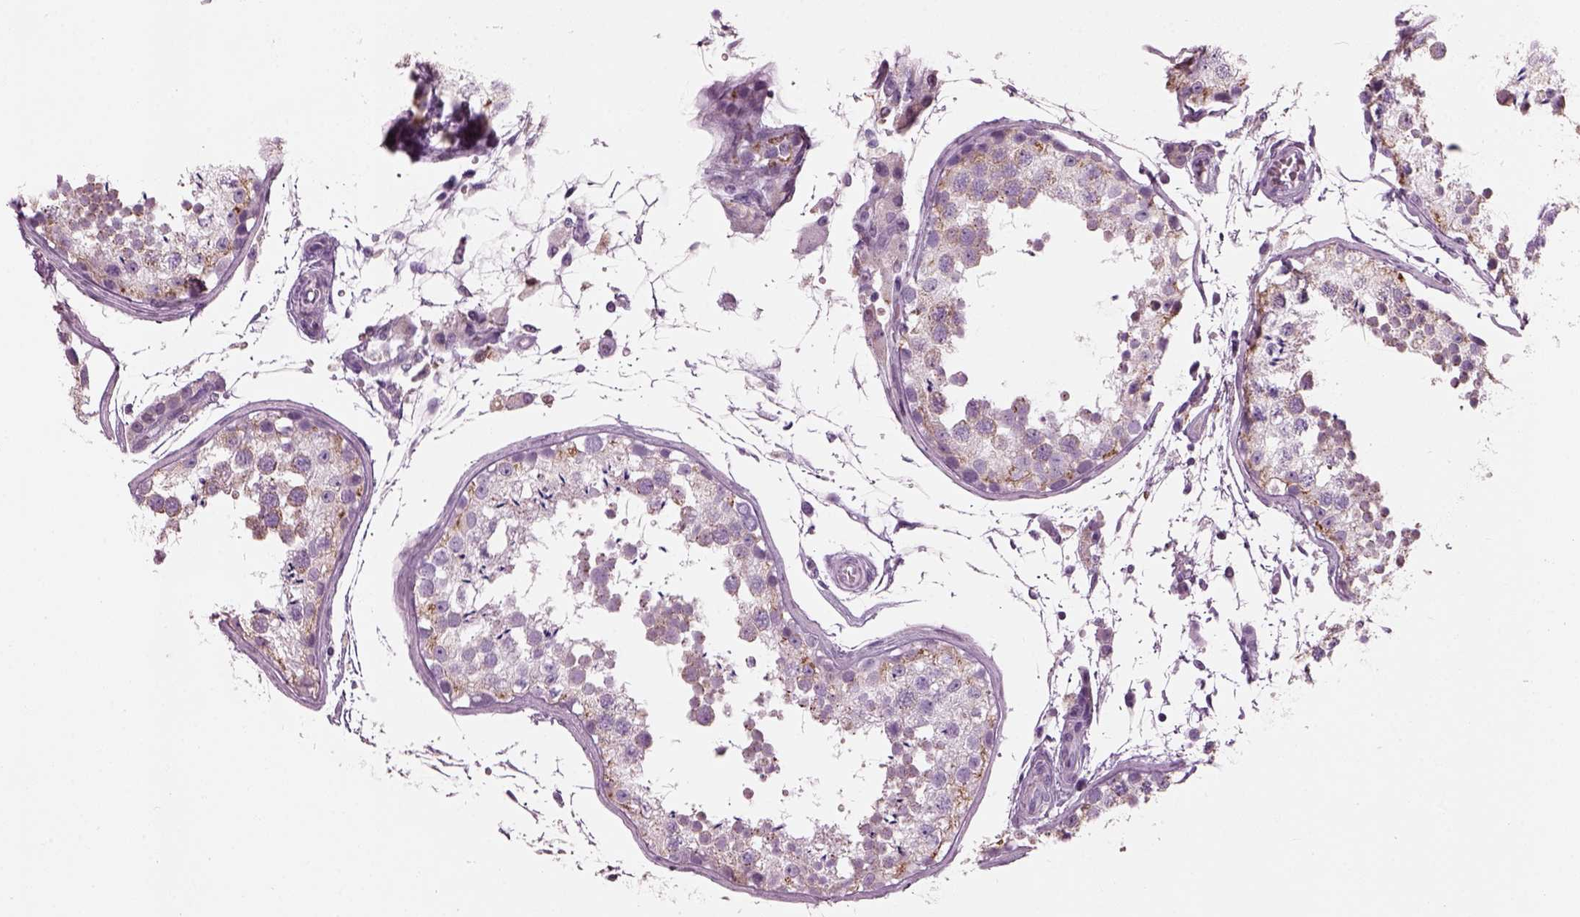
{"staining": {"intensity": "moderate", "quantity": ">75%", "location": "cytoplasmic/membranous"}, "tissue": "testis", "cell_type": "Cells in seminiferous ducts", "image_type": "normal", "snomed": [{"axis": "morphology", "description": "Normal tissue, NOS"}, {"axis": "topography", "description": "Testis"}], "caption": "IHC photomicrograph of normal testis: testis stained using immunohistochemistry shows medium levels of moderate protein expression localized specifically in the cytoplasmic/membranous of cells in seminiferous ducts, appearing as a cytoplasmic/membranous brown color.", "gene": "PRR9", "patient": {"sex": "male", "age": 29}}